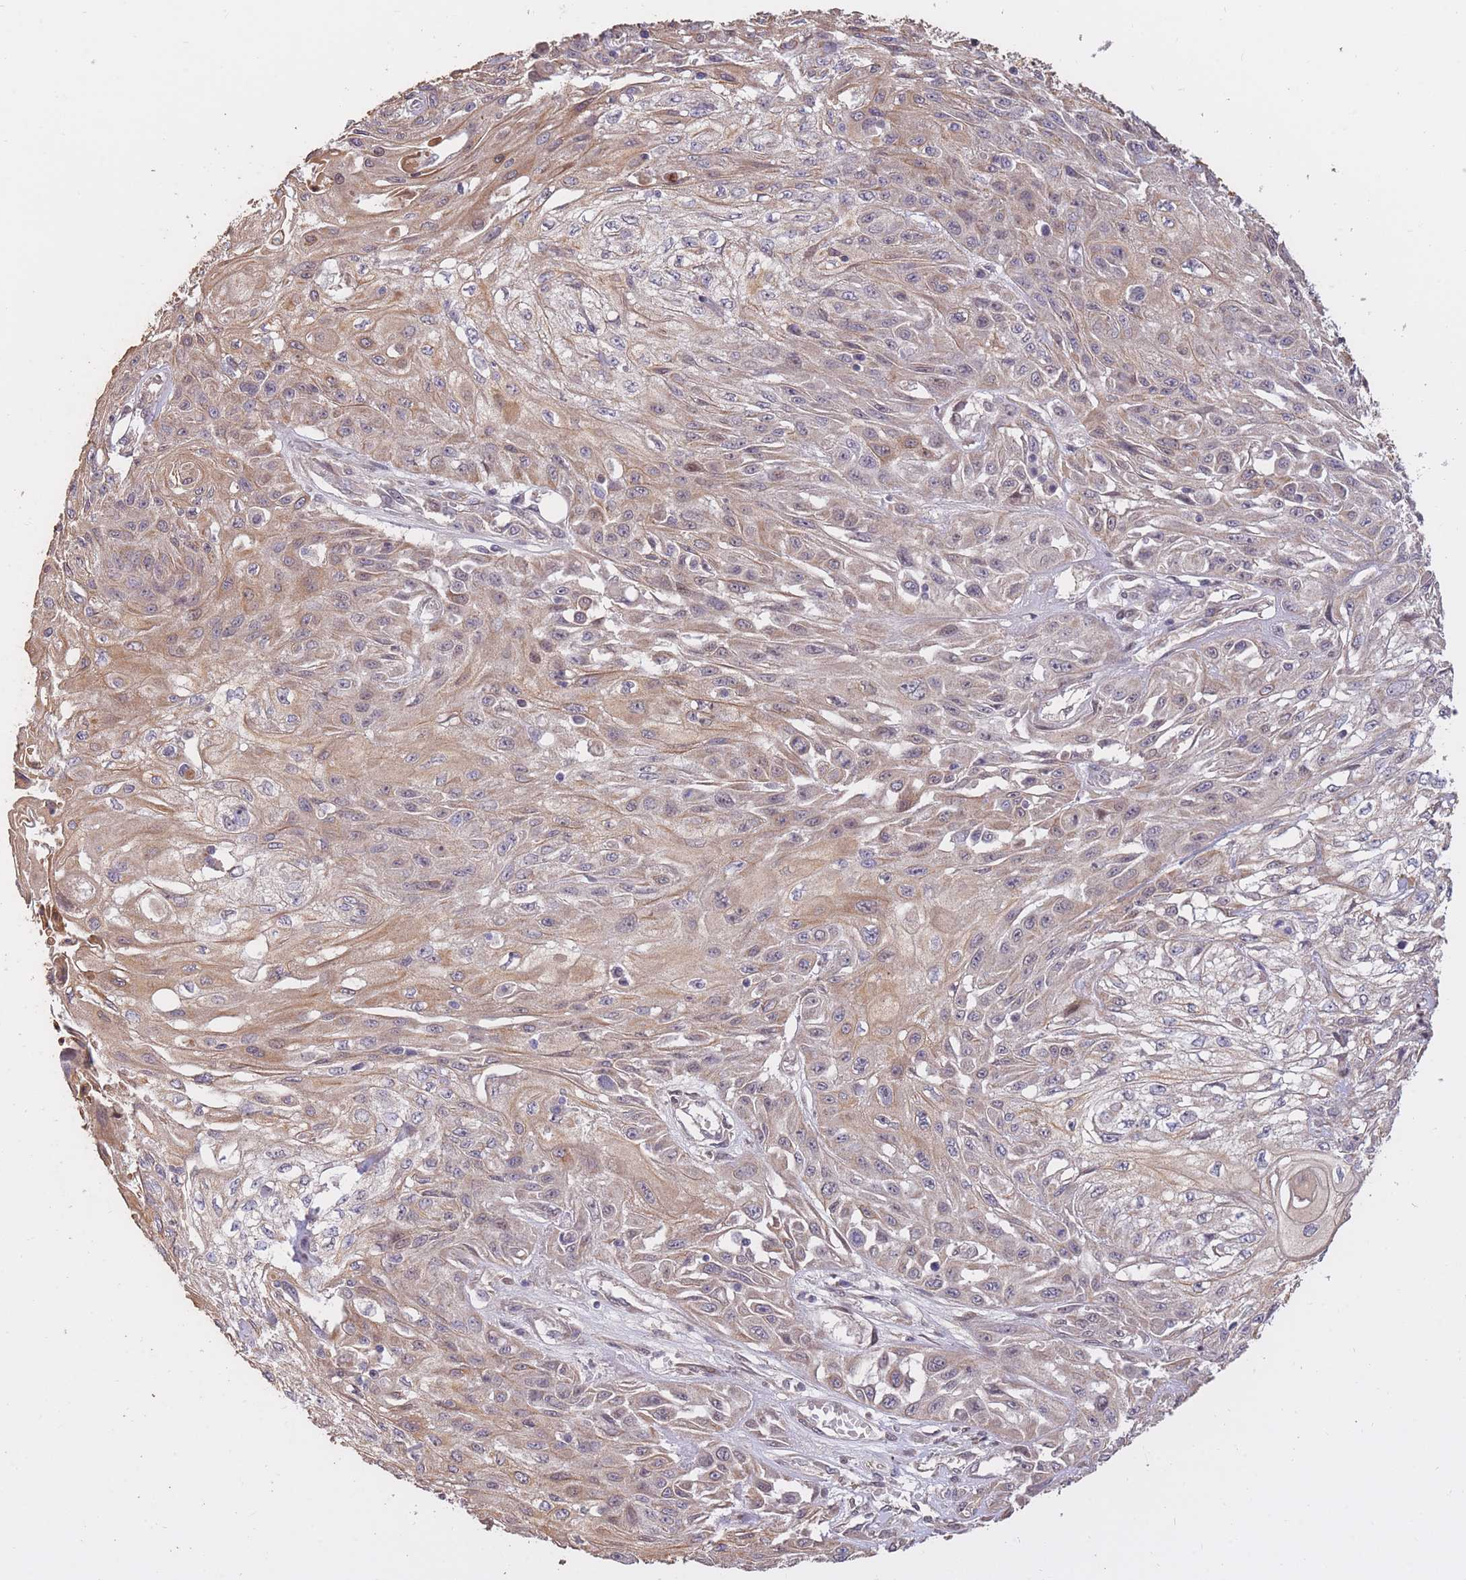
{"staining": {"intensity": "weak", "quantity": ">75%", "location": "cytoplasmic/membranous"}, "tissue": "skin cancer", "cell_type": "Tumor cells", "image_type": "cancer", "snomed": [{"axis": "morphology", "description": "Squamous cell carcinoma, NOS"}, {"axis": "morphology", "description": "Squamous cell carcinoma, metastatic, NOS"}, {"axis": "topography", "description": "Skin"}, {"axis": "topography", "description": "Lymph node"}], "caption": "Immunohistochemistry micrograph of neoplastic tissue: human skin cancer stained using IHC reveals low levels of weak protein expression localized specifically in the cytoplasmic/membranous of tumor cells, appearing as a cytoplasmic/membranous brown color.", "gene": "RGS14", "patient": {"sex": "male", "age": 75}}